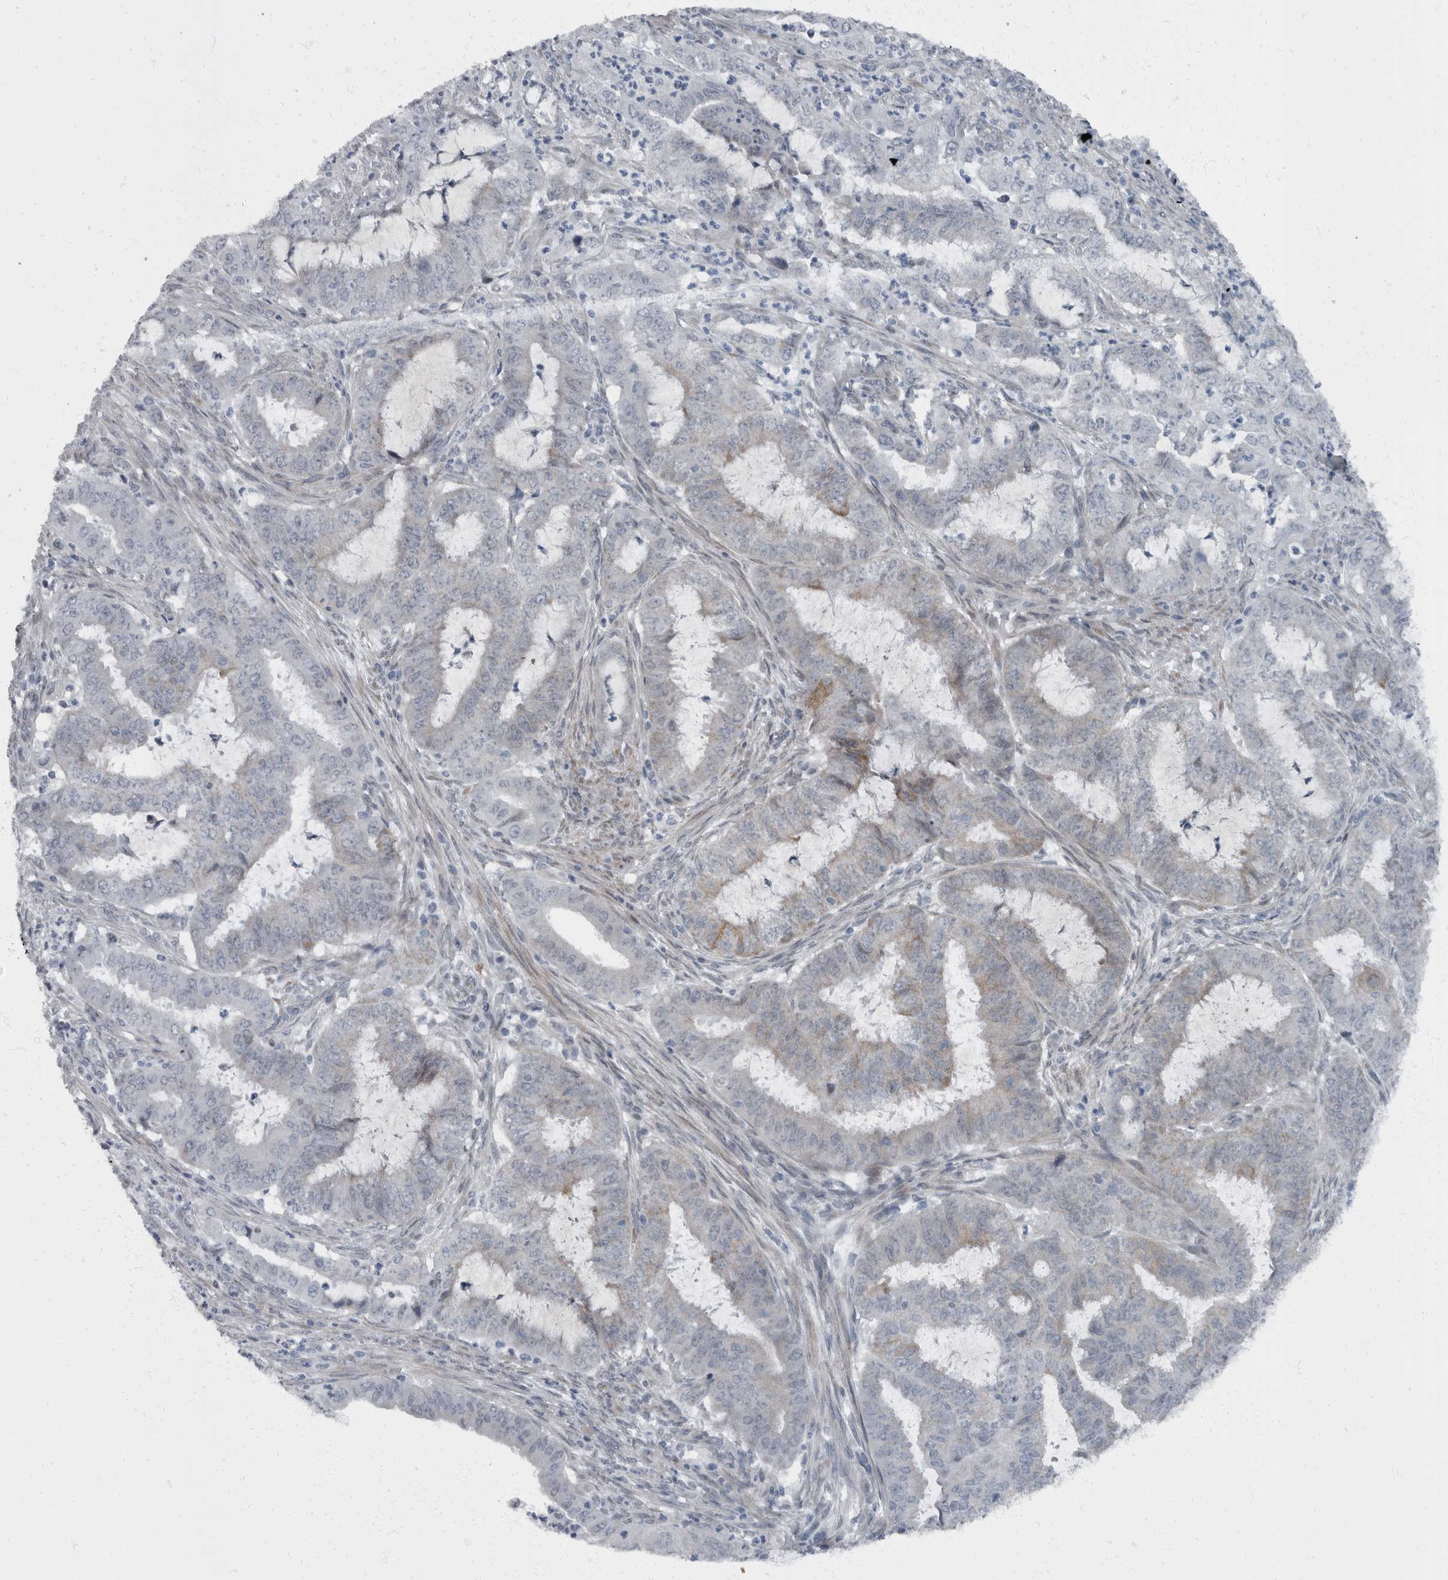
{"staining": {"intensity": "weak", "quantity": "<25%", "location": "cytoplasmic/membranous"}, "tissue": "endometrial cancer", "cell_type": "Tumor cells", "image_type": "cancer", "snomed": [{"axis": "morphology", "description": "Adenocarcinoma, NOS"}, {"axis": "topography", "description": "Endometrium"}], "caption": "Human endometrial adenocarcinoma stained for a protein using IHC exhibits no positivity in tumor cells.", "gene": "WDR33", "patient": {"sex": "female", "age": 51}}